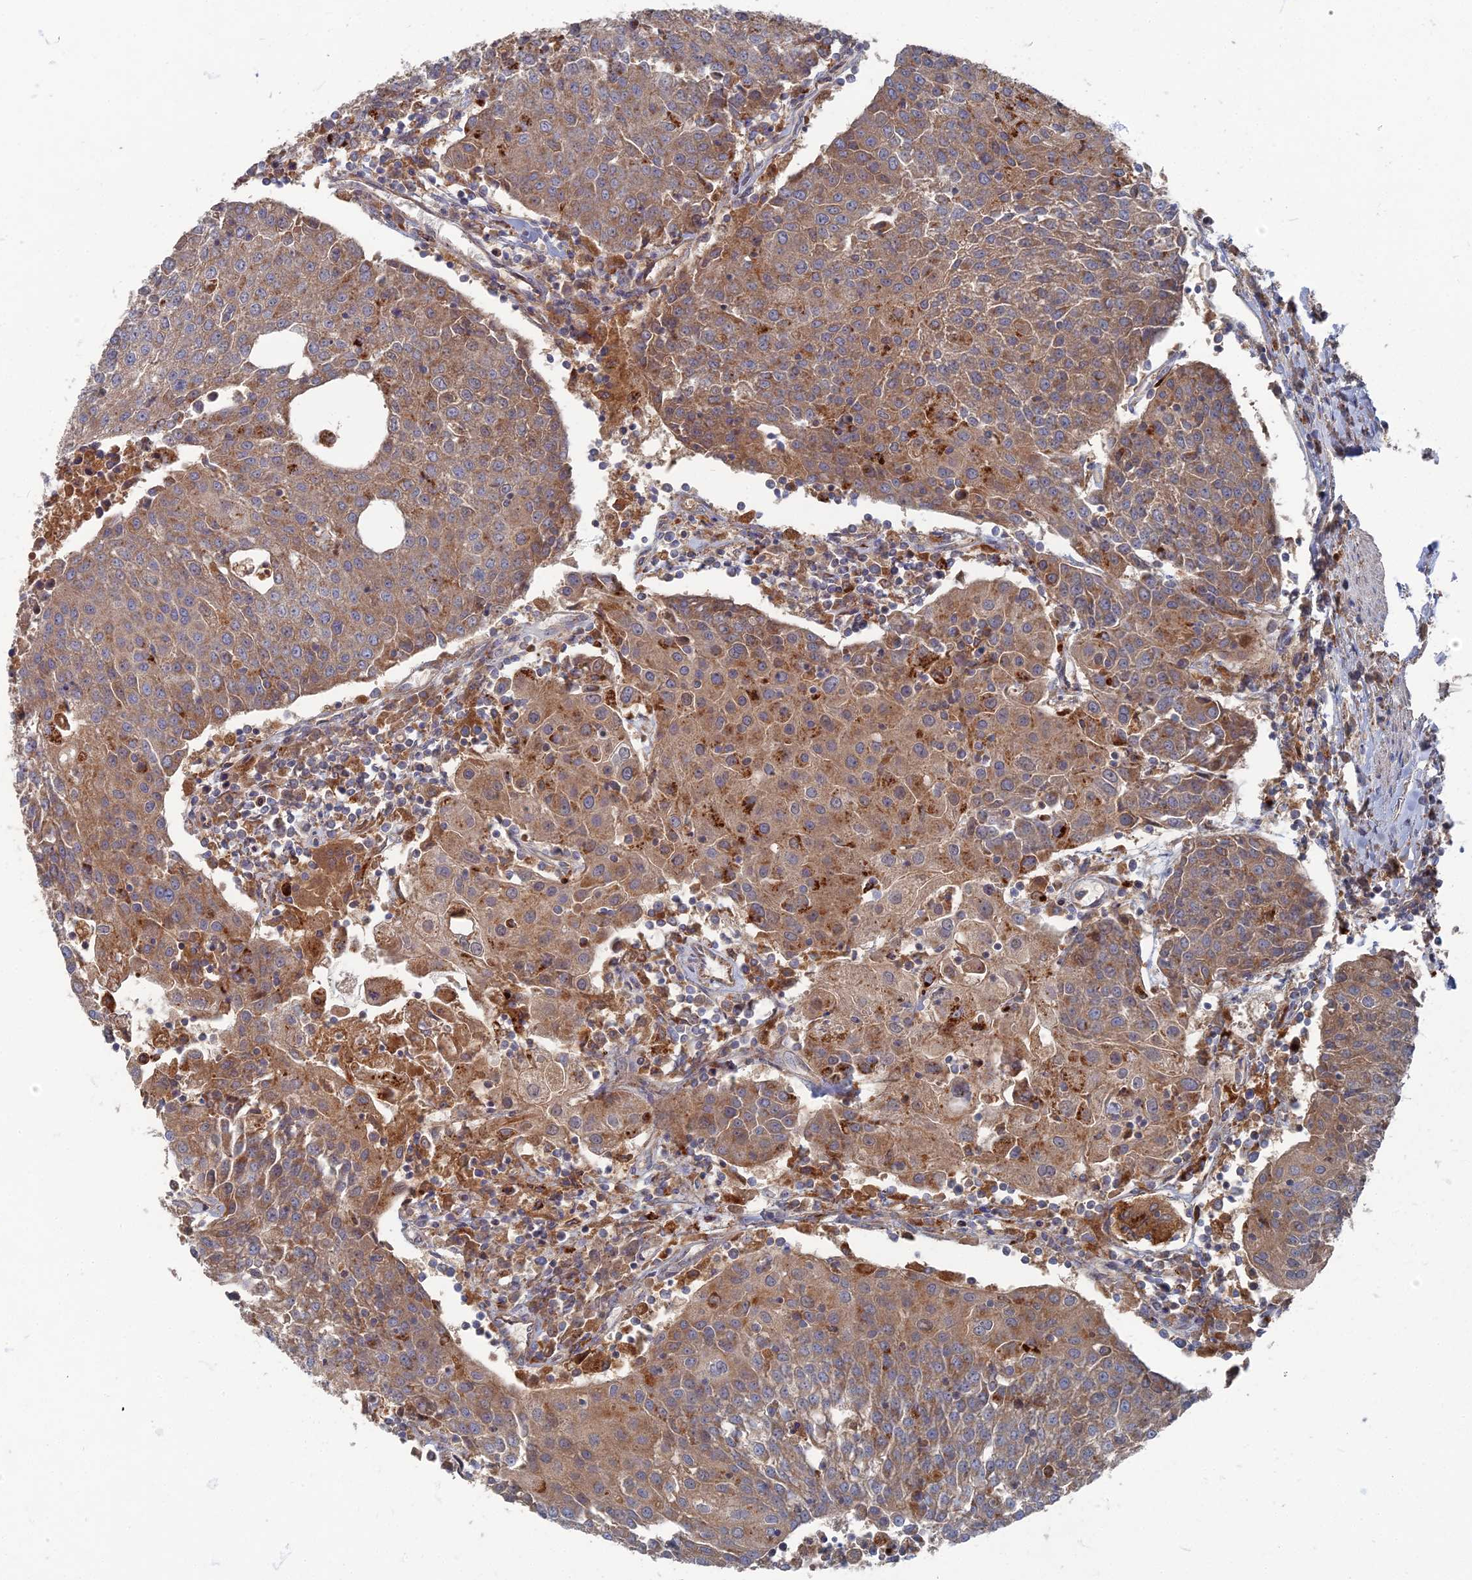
{"staining": {"intensity": "moderate", "quantity": ">75%", "location": "cytoplasmic/membranous"}, "tissue": "urothelial cancer", "cell_type": "Tumor cells", "image_type": "cancer", "snomed": [{"axis": "morphology", "description": "Urothelial carcinoma, High grade"}, {"axis": "topography", "description": "Urinary bladder"}], "caption": "Urothelial carcinoma (high-grade) stained for a protein reveals moderate cytoplasmic/membranous positivity in tumor cells.", "gene": "PPCDC", "patient": {"sex": "female", "age": 85}}